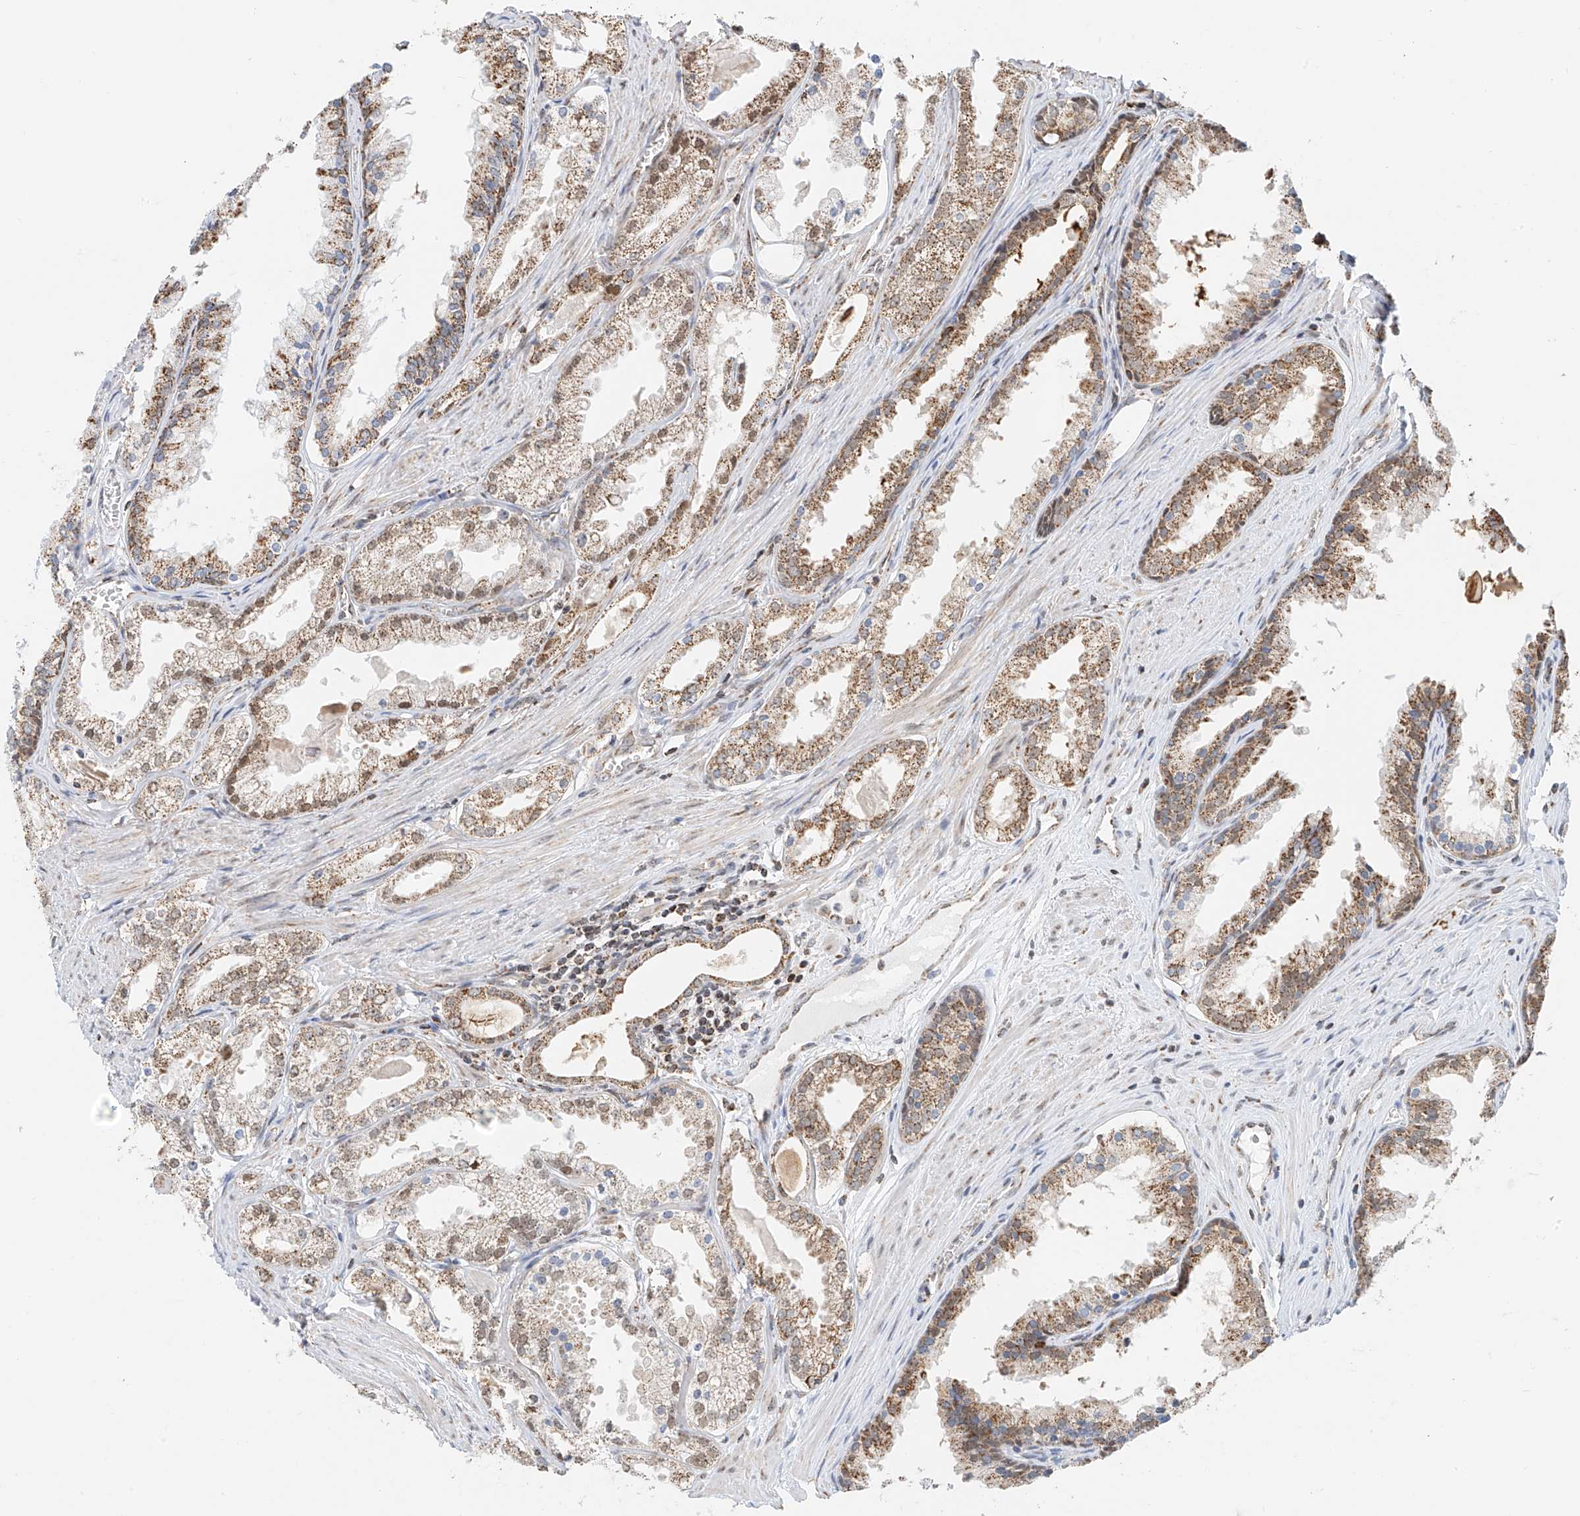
{"staining": {"intensity": "moderate", "quantity": ">75%", "location": "cytoplasmic/membranous"}, "tissue": "prostate cancer", "cell_type": "Tumor cells", "image_type": "cancer", "snomed": [{"axis": "morphology", "description": "Adenocarcinoma, High grade"}, {"axis": "topography", "description": "Prostate"}], "caption": "This histopathology image displays adenocarcinoma (high-grade) (prostate) stained with IHC to label a protein in brown. The cytoplasmic/membranous of tumor cells show moderate positivity for the protein. Nuclei are counter-stained blue.", "gene": "NALCN", "patient": {"sex": "male", "age": 68}}